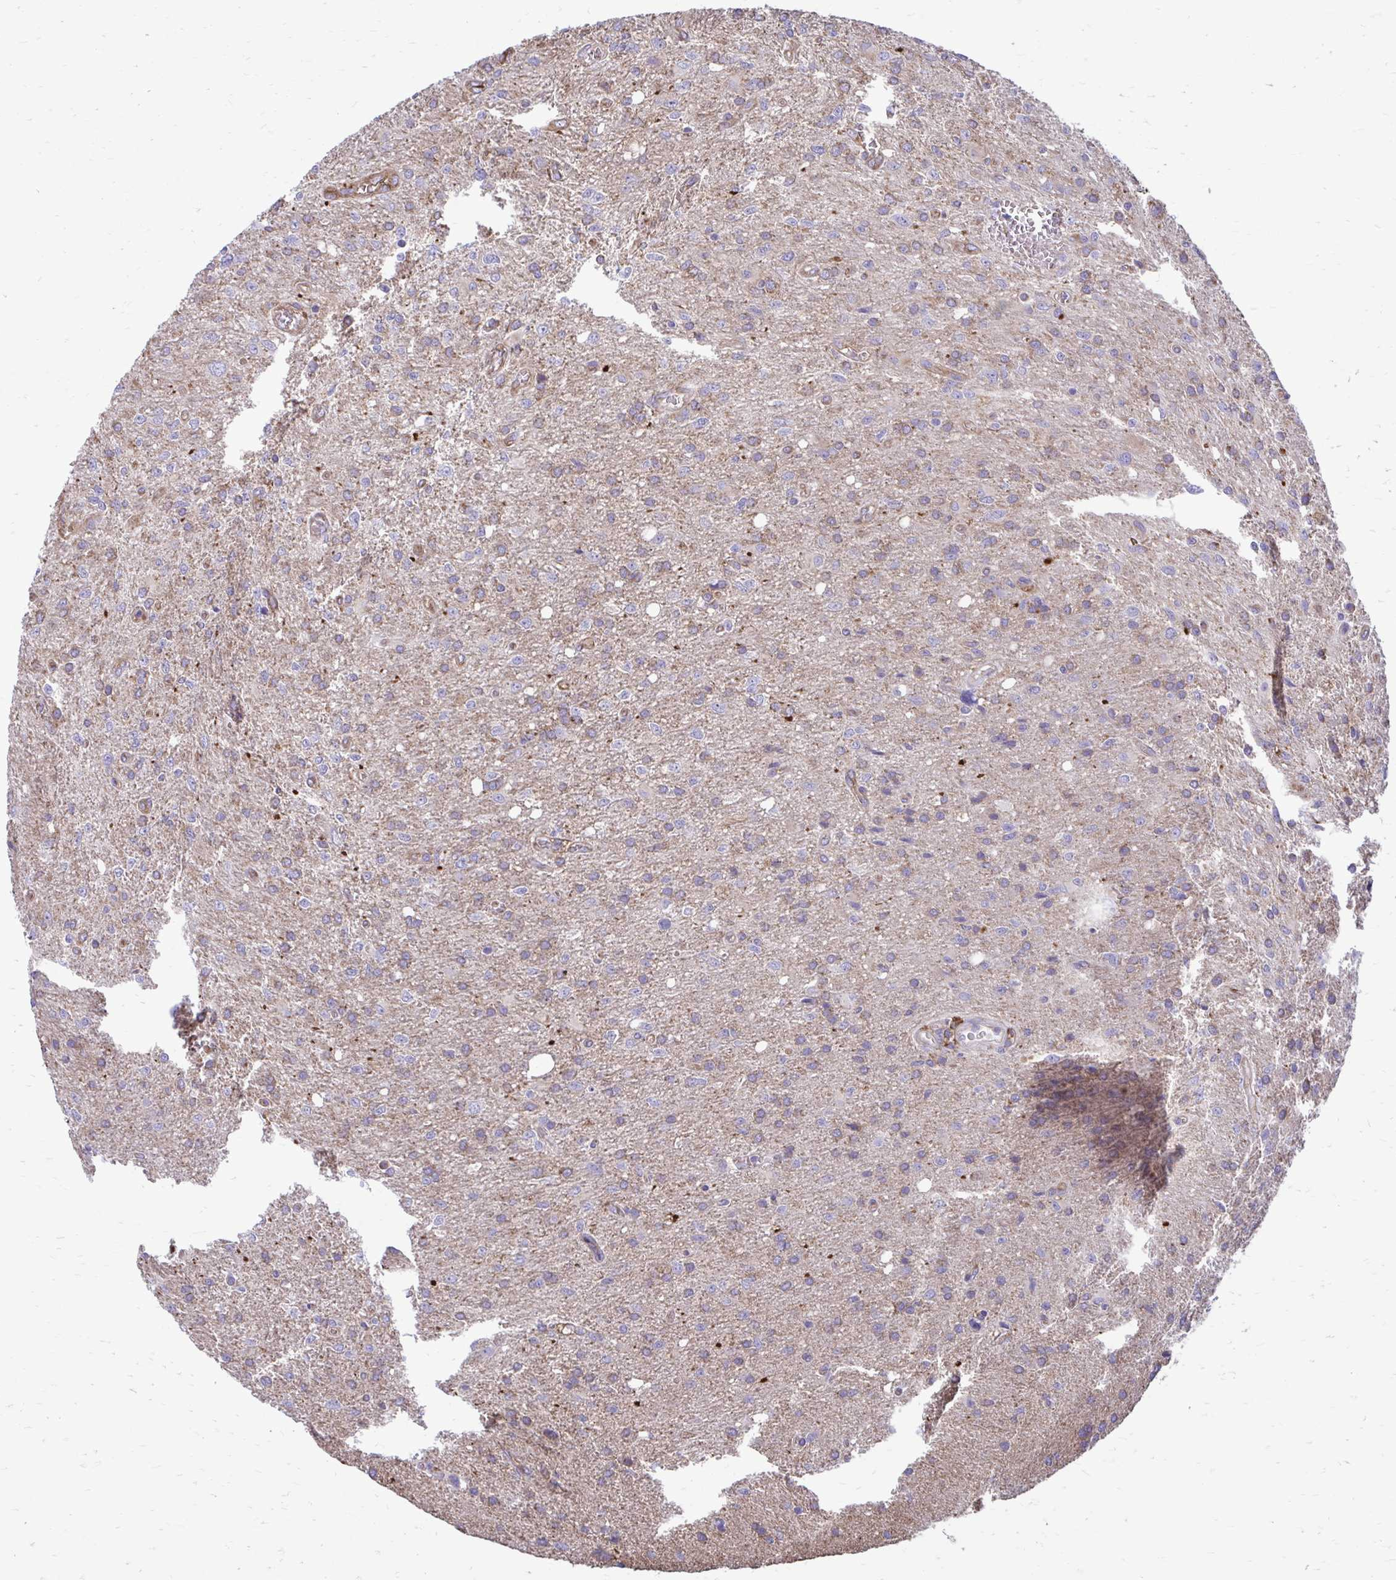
{"staining": {"intensity": "weak", "quantity": "<25%", "location": "cytoplasmic/membranous"}, "tissue": "glioma", "cell_type": "Tumor cells", "image_type": "cancer", "snomed": [{"axis": "morphology", "description": "Glioma, malignant, Low grade"}, {"axis": "topography", "description": "Brain"}], "caption": "The histopathology image exhibits no staining of tumor cells in glioma.", "gene": "CLTA", "patient": {"sex": "male", "age": 66}}